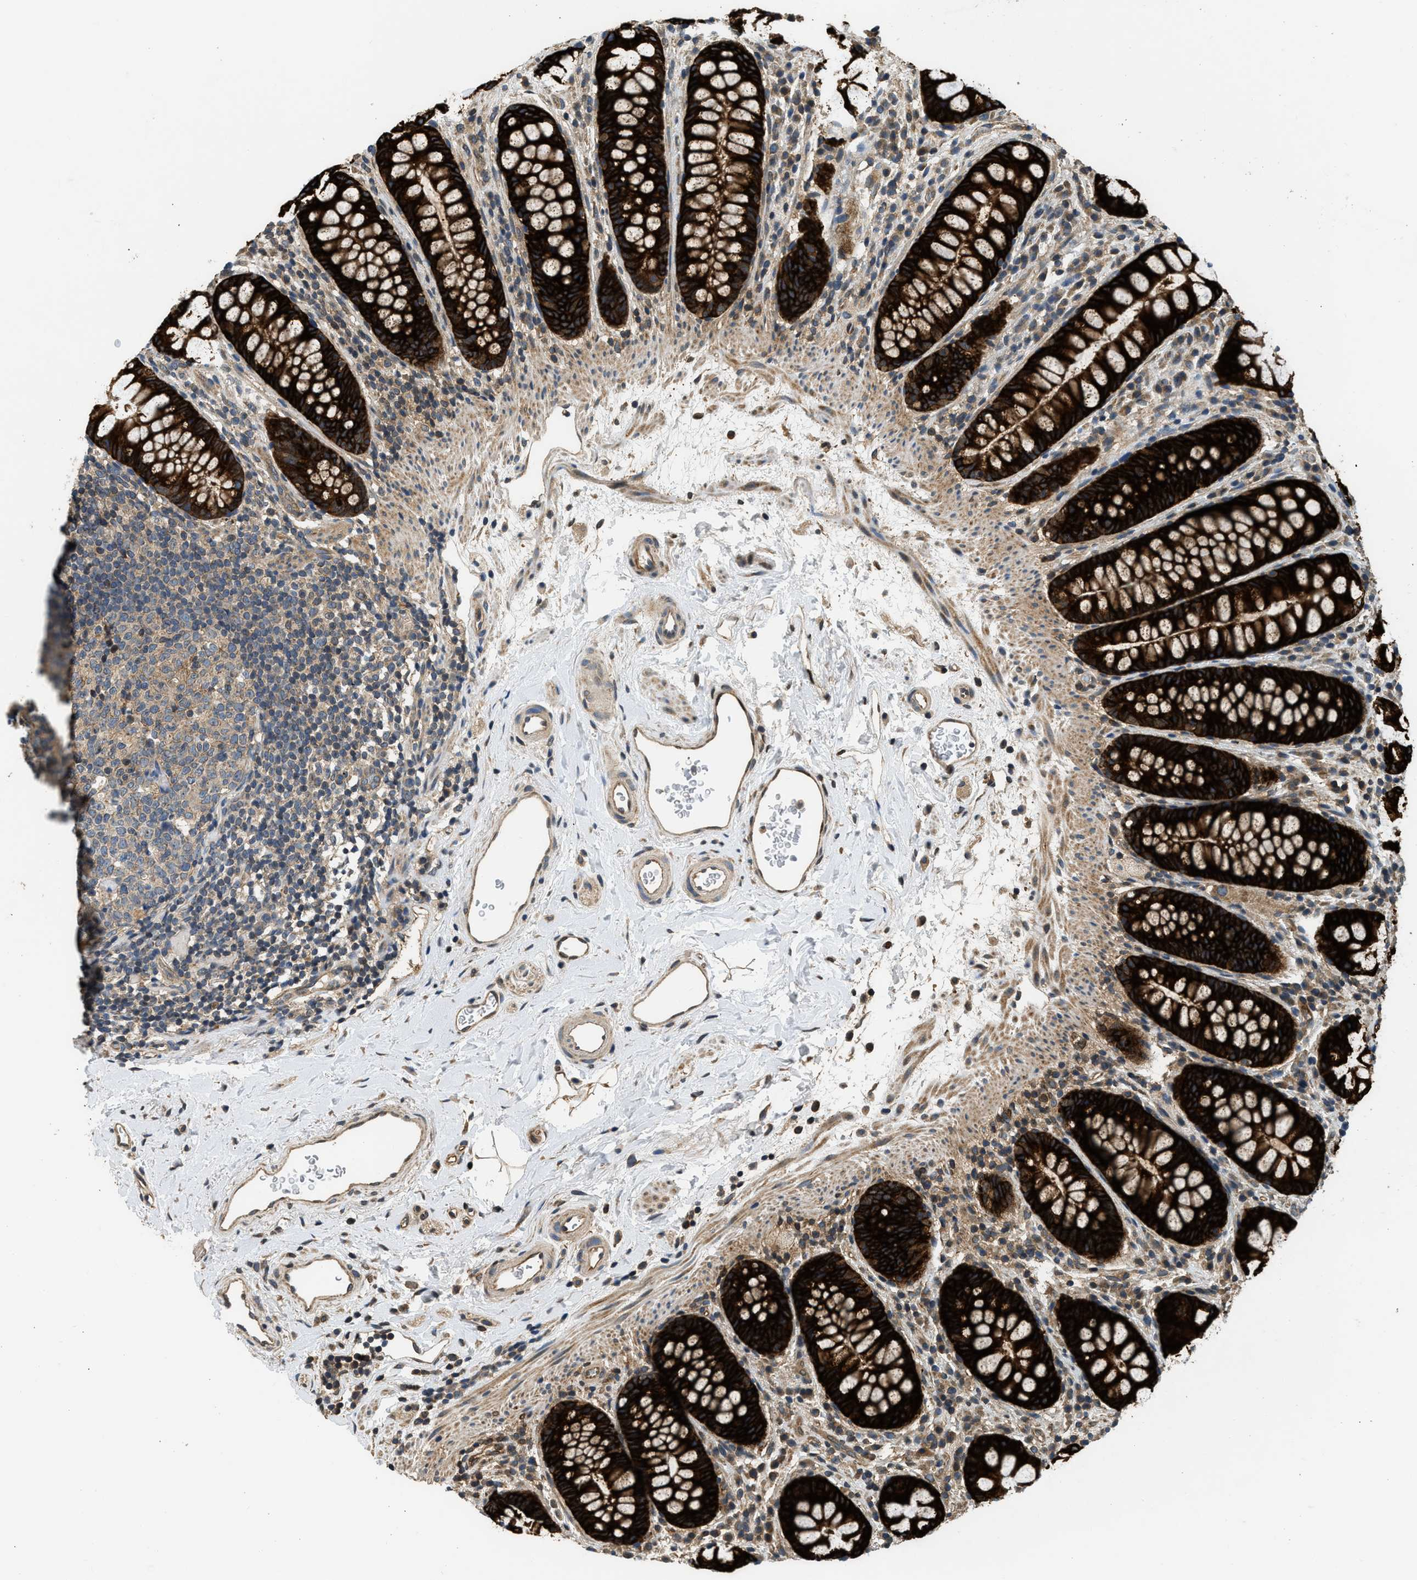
{"staining": {"intensity": "strong", "quantity": ">75%", "location": "cytoplasmic/membranous"}, "tissue": "rectum", "cell_type": "Glandular cells", "image_type": "normal", "snomed": [{"axis": "morphology", "description": "Normal tissue, NOS"}, {"axis": "topography", "description": "Rectum"}], "caption": "Unremarkable rectum reveals strong cytoplasmic/membranous staining in approximately >75% of glandular cells.", "gene": "IL3RA", "patient": {"sex": "female", "age": 65}}